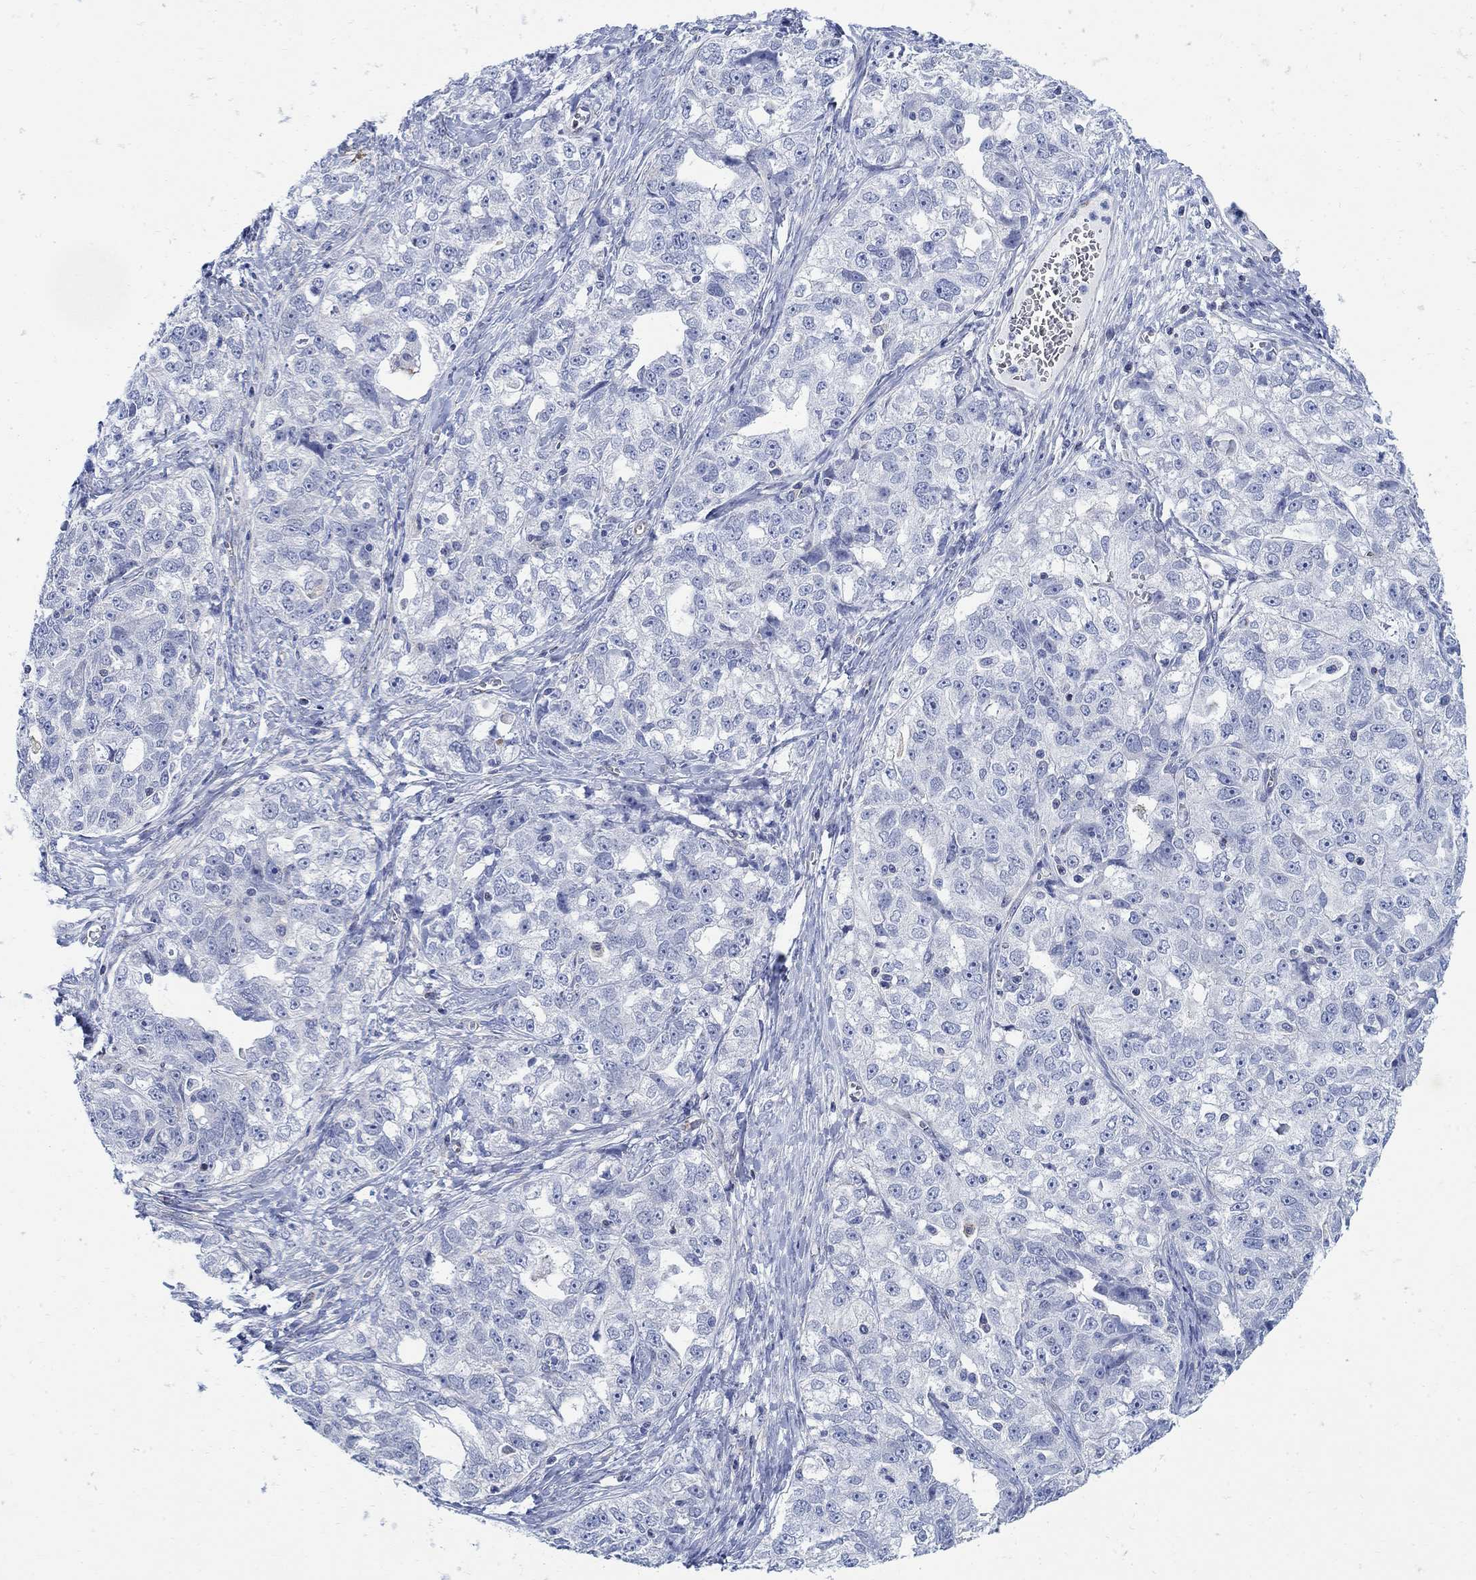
{"staining": {"intensity": "negative", "quantity": "none", "location": "none"}, "tissue": "ovarian cancer", "cell_type": "Tumor cells", "image_type": "cancer", "snomed": [{"axis": "morphology", "description": "Cystadenocarcinoma, serous, NOS"}, {"axis": "topography", "description": "Ovary"}], "caption": "Human serous cystadenocarcinoma (ovarian) stained for a protein using immunohistochemistry demonstrates no positivity in tumor cells.", "gene": "PHF21B", "patient": {"sex": "female", "age": 51}}